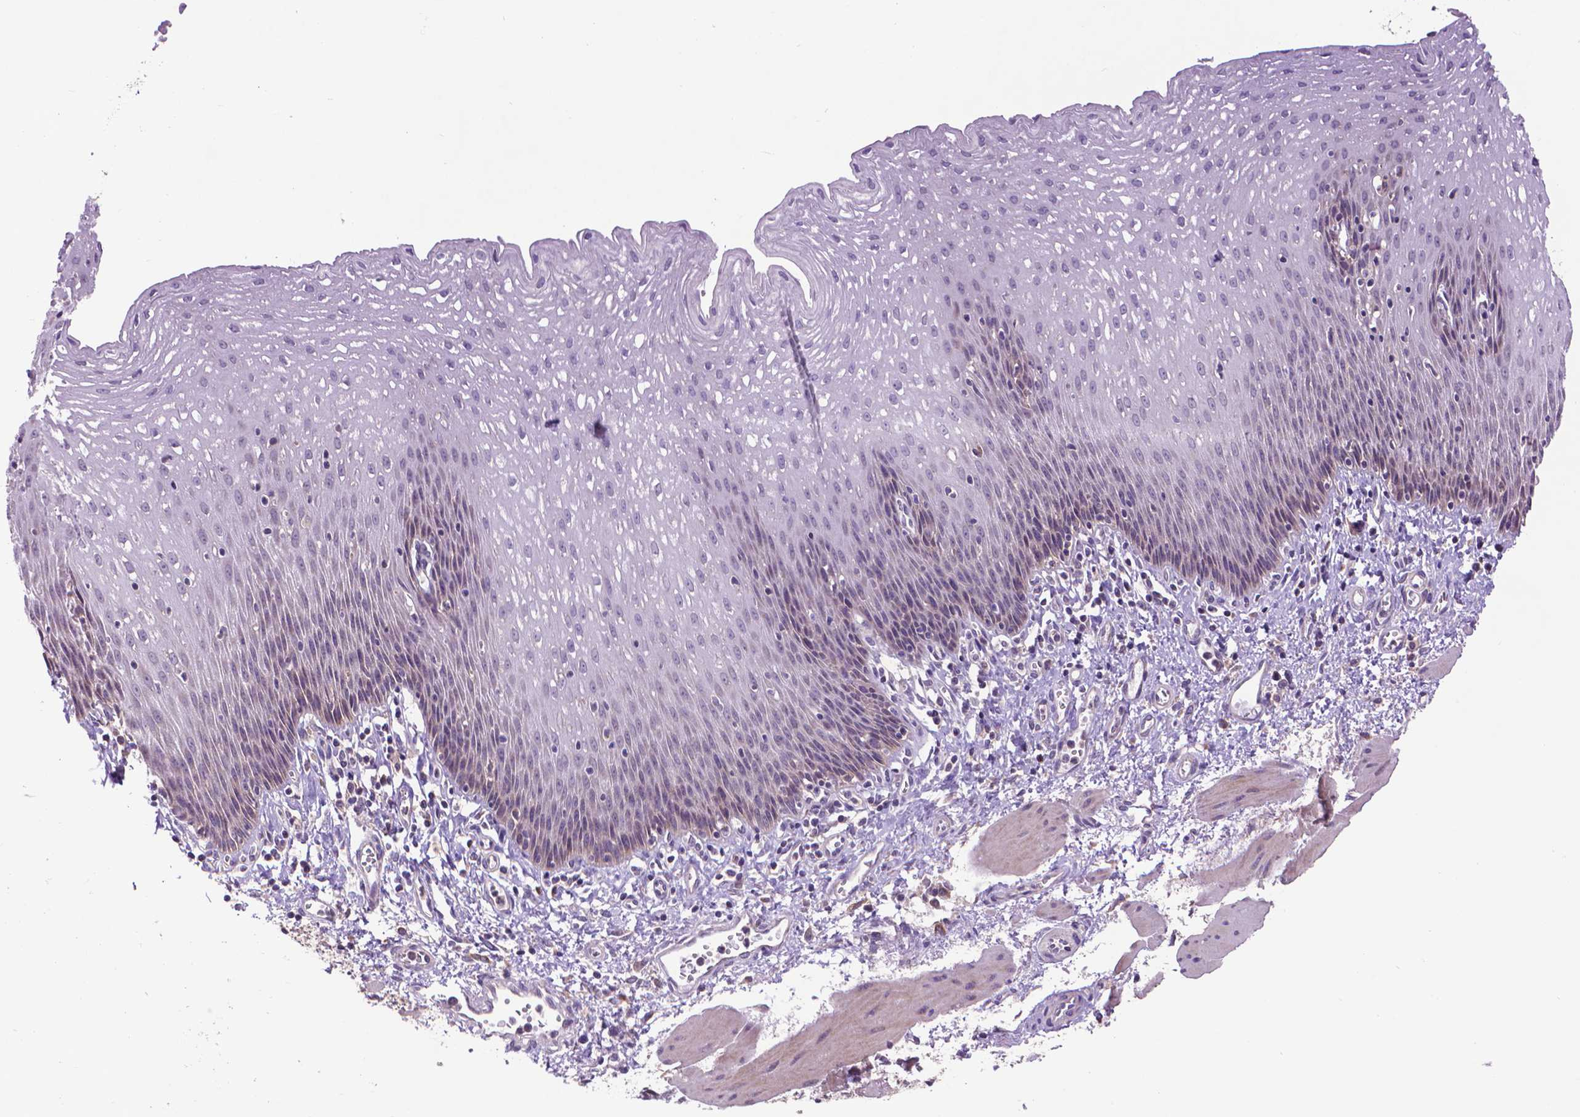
{"staining": {"intensity": "moderate", "quantity": "<25%", "location": "cytoplasmic/membranous"}, "tissue": "esophagus", "cell_type": "Squamous epithelial cells", "image_type": "normal", "snomed": [{"axis": "morphology", "description": "Normal tissue, NOS"}, {"axis": "topography", "description": "Esophagus"}], "caption": "Protein staining displays moderate cytoplasmic/membranous positivity in approximately <25% of squamous epithelial cells in benign esophagus.", "gene": "GLB1", "patient": {"sex": "female", "age": 64}}